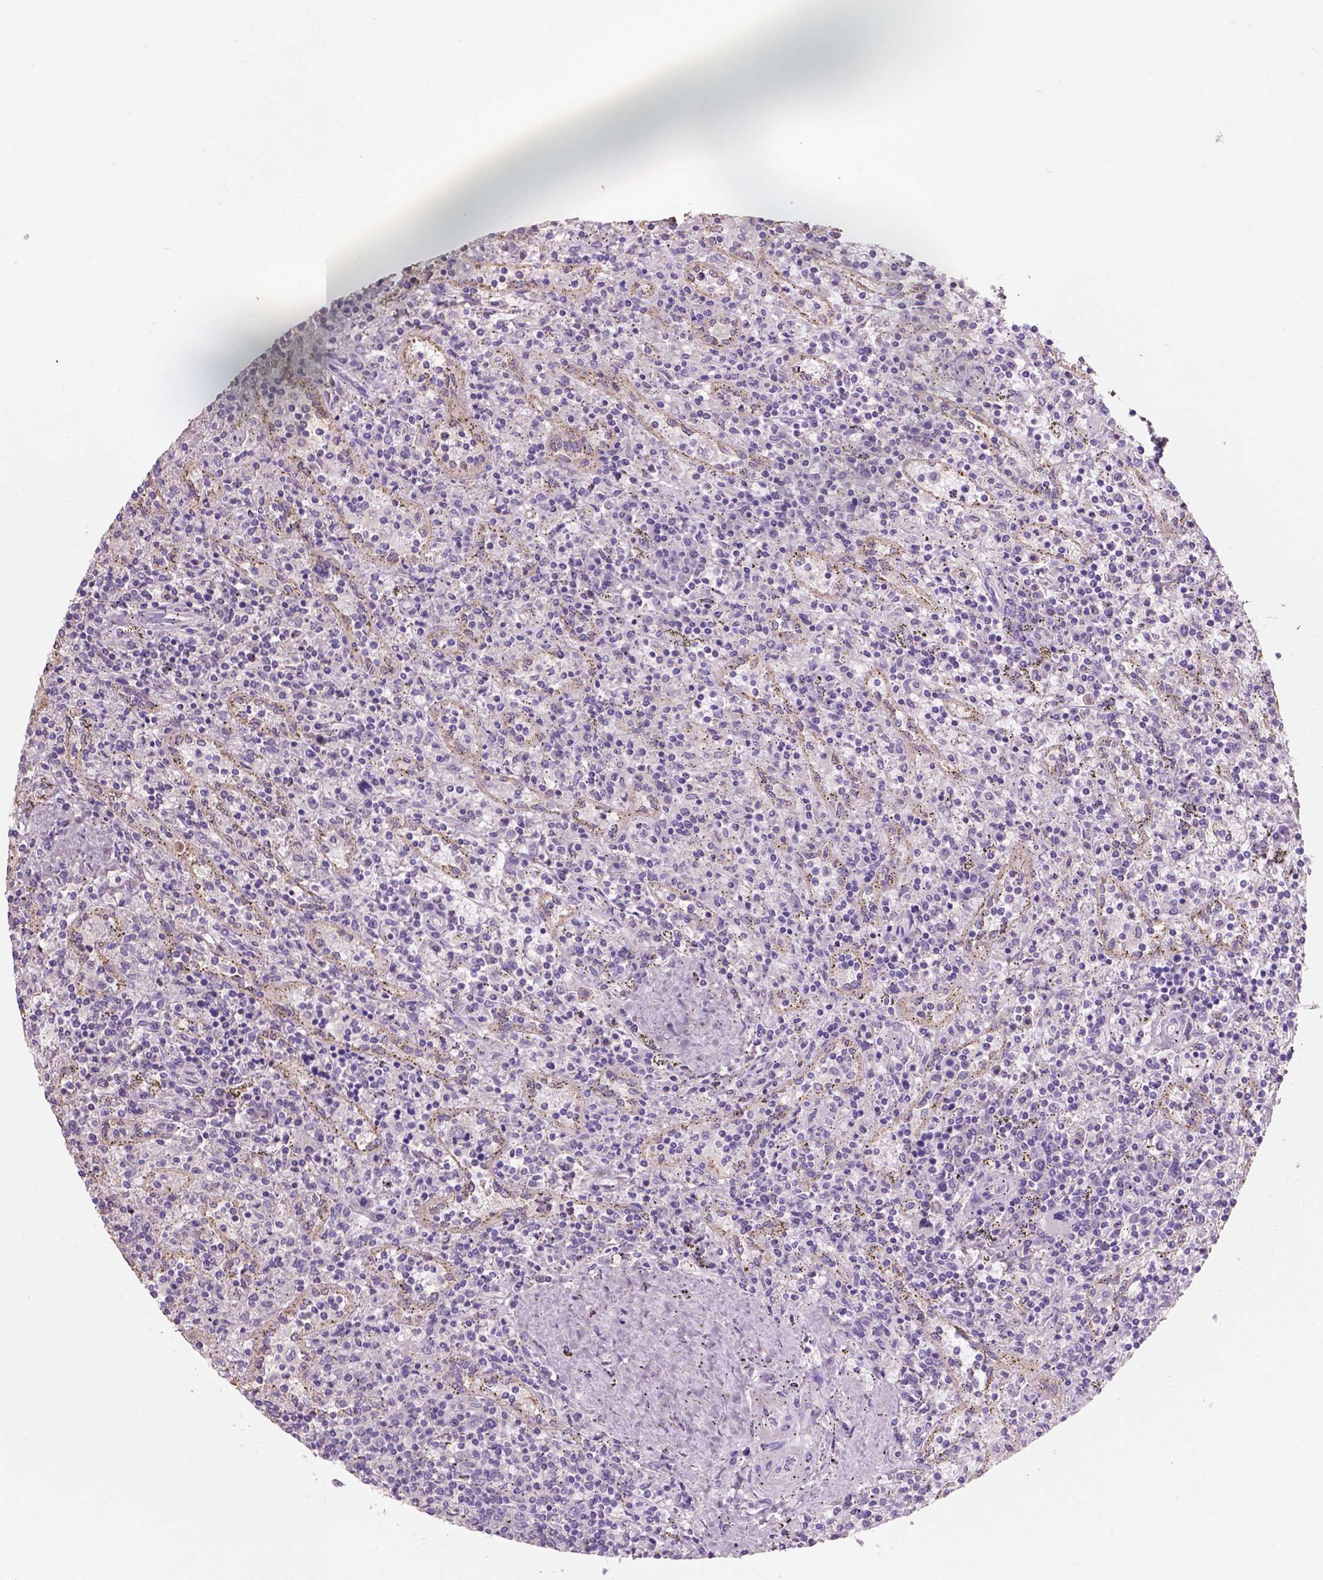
{"staining": {"intensity": "negative", "quantity": "none", "location": "none"}, "tissue": "lymphoma", "cell_type": "Tumor cells", "image_type": "cancer", "snomed": [{"axis": "morphology", "description": "Malignant lymphoma, non-Hodgkin's type, Low grade"}, {"axis": "topography", "description": "Spleen"}], "caption": "High power microscopy photomicrograph of an immunohistochemistry (IHC) image of lymphoma, revealing no significant expression in tumor cells.", "gene": "SBSN", "patient": {"sex": "male", "age": 62}}